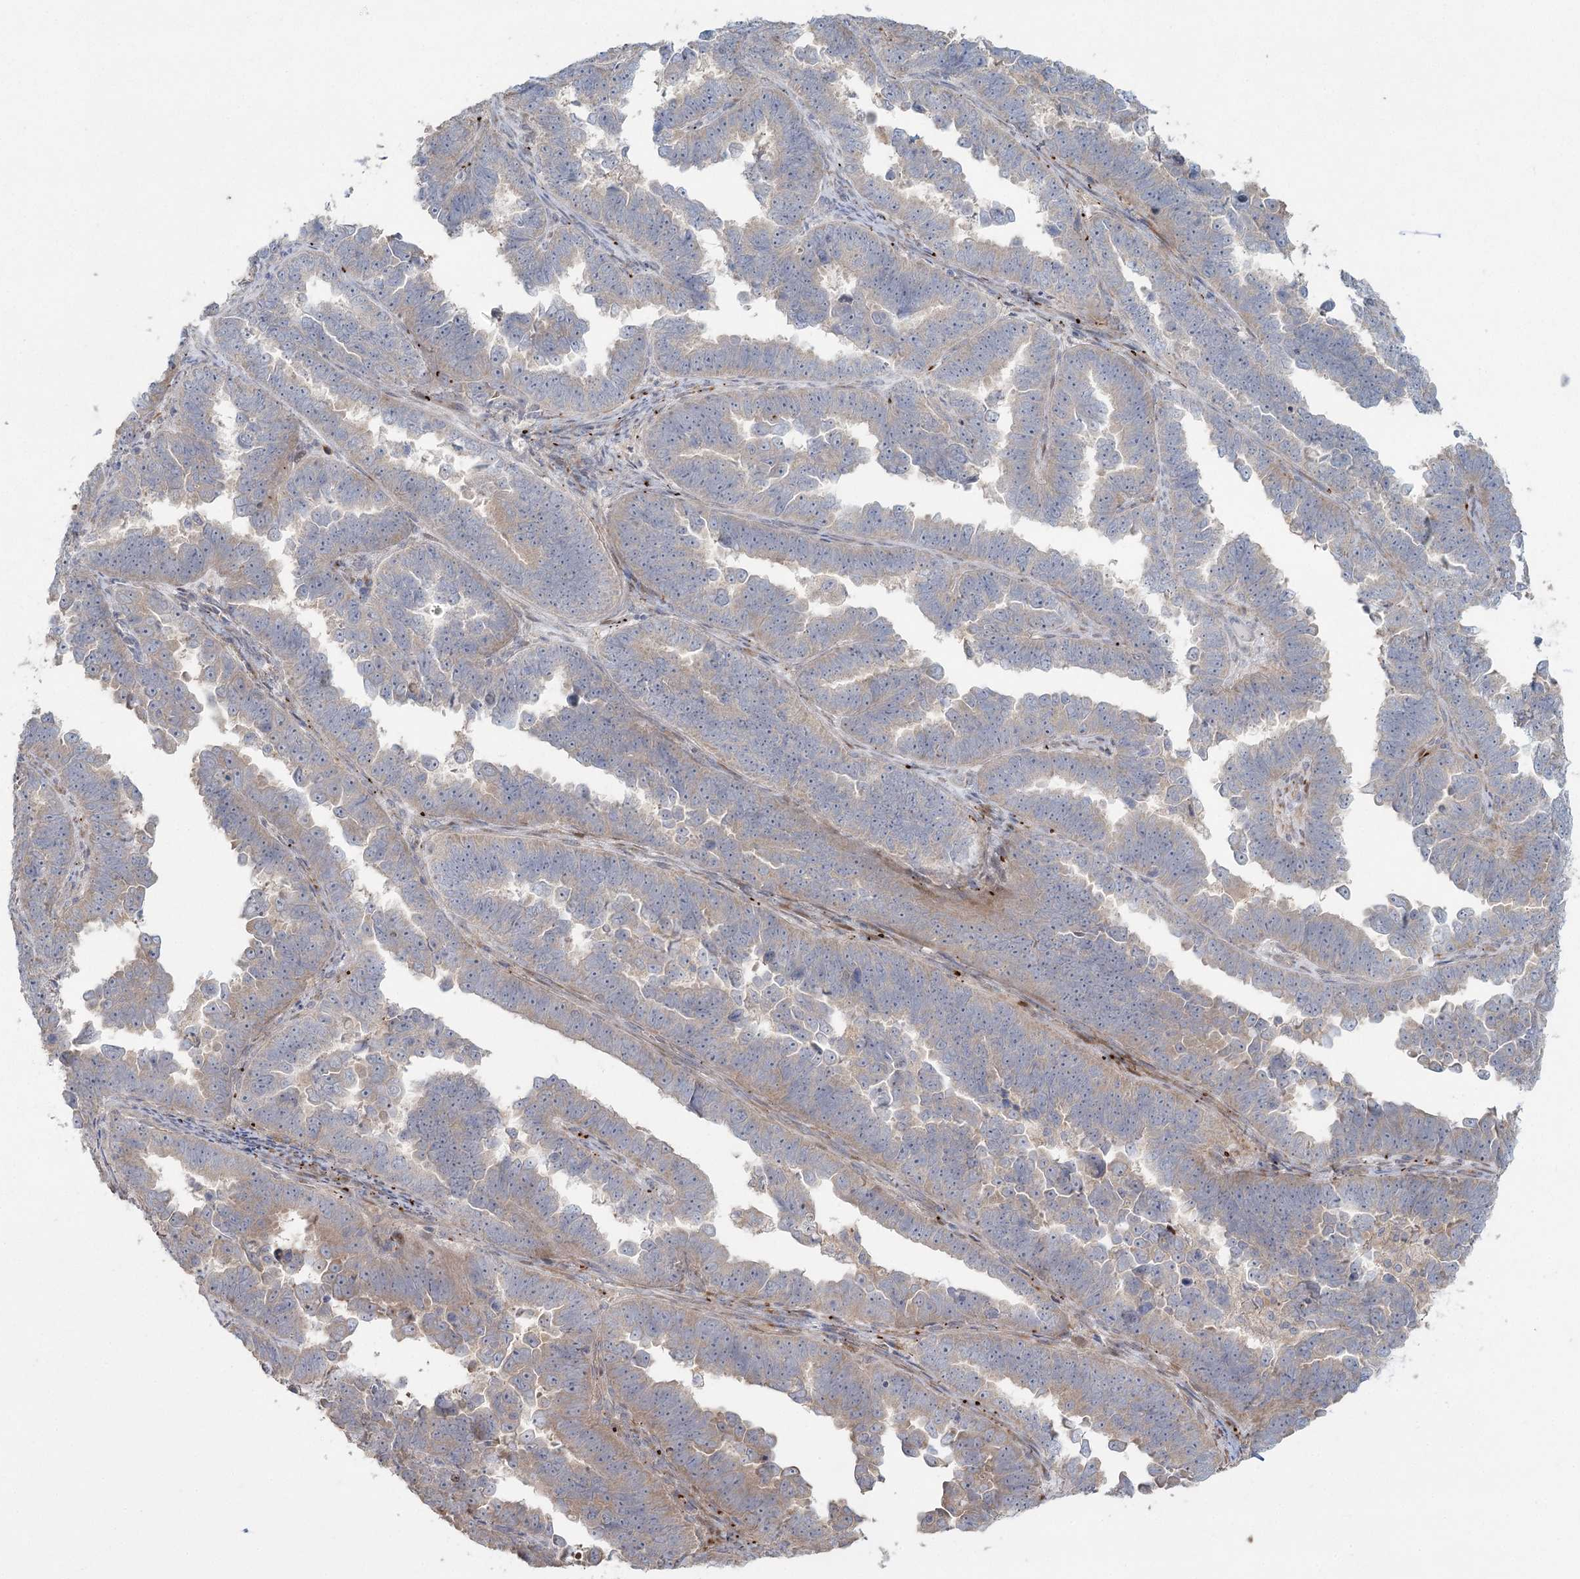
{"staining": {"intensity": "weak", "quantity": "<25%", "location": "cytoplasmic/membranous"}, "tissue": "endometrial cancer", "cell_type": "Tumor cells", "image_type": "cancer", "snomed": [{"axis": "morphology", "description": "Adenocarcinoma, NOS"}, {"axis": "topography", "description": "Endometrium"}], "caption": "Adenocarcinoma (endometrial) was stained to show a protein in brown. There is no significant expression in tumor cells. (Brightfield microscopy of DAB (3,3'-diaminobenzidine) immunohistochemistry at high magnification).", "gene": "FAM110C", "patient": {"sex": "female", "age": 75}}